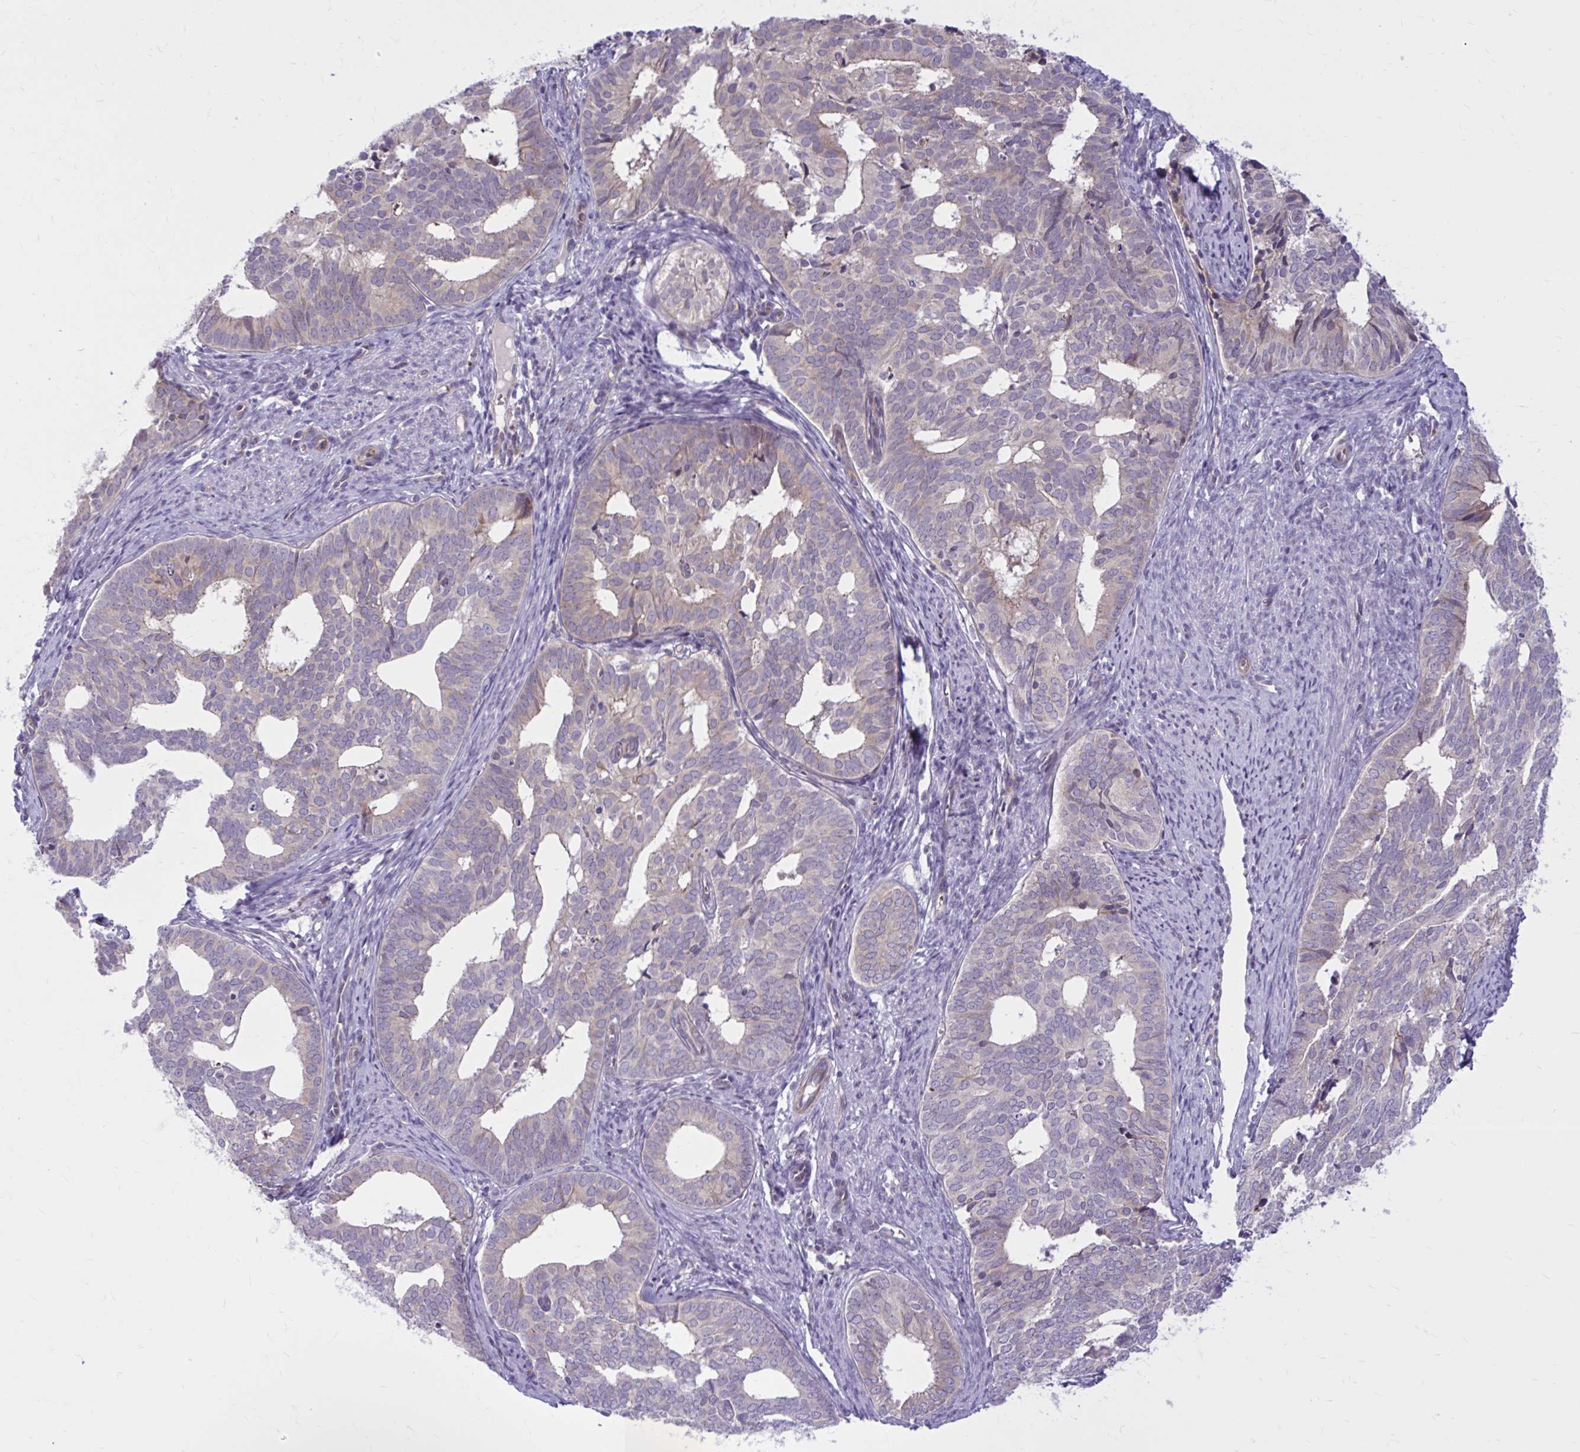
{"staining": {"intensity": "weak", "quantity": "<25%", "location": "cytoplasmic/membranous"}, "tissue": "endometrial cancer", "cell_type": "Tumor cells", "image_type": "cancer", "snomed": [{"axis": "morphology", "description": "Adenocarcinoma, NOS"}, {"axis": "topography", "description": "Endometrium"}], "caption": "This image is of endometrial cancer stained with IHC to label a protein in brown with the nuclei are counter-stained blue. There is no expression in tumor cells.", "gene": "SNF8", "patient": {"sex": "female", "age": 75}}